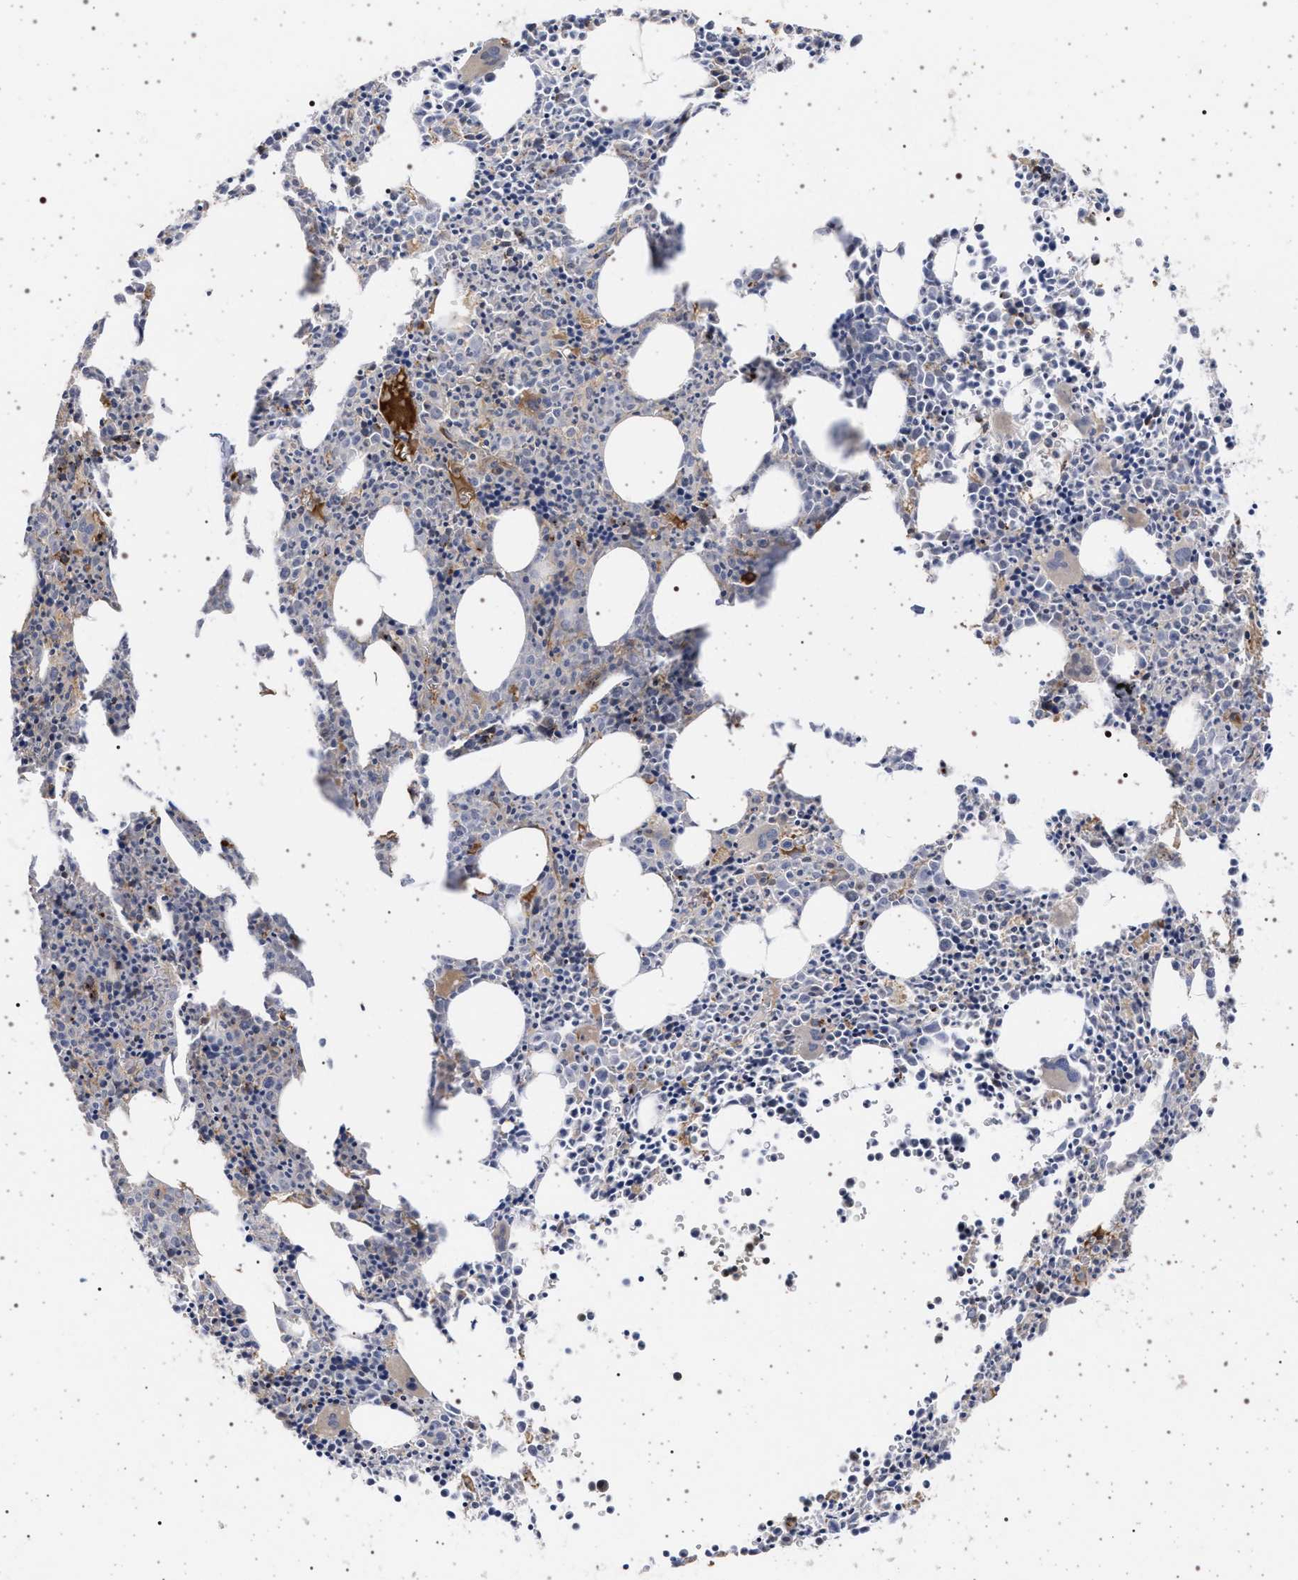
{"staining": {"intensity": "moderate", "quantity": "<25%", "location": "cytoplasmic/membranous"}, "tissue": "bone marrow", "cell_type": "Hematopoietic cells", "image_type": "normal", "snomed": [{"axis": "morphology", "description": "Normal tissue, NOS"}, {"axis": "morphology", "description": "Inflammation, NOS"}, {"axis": "topography", "description": "Bone marrow"}], "caption": "A histopathology image showing moderate cytoplasmic/membranous expression in approximately <25% of hematopoietic cells in unremarkable bone marrow, as visualized by brown immunohistochemical staining.", "gene": "RBM48", "patient": {"sex": "male", "age": 31}}